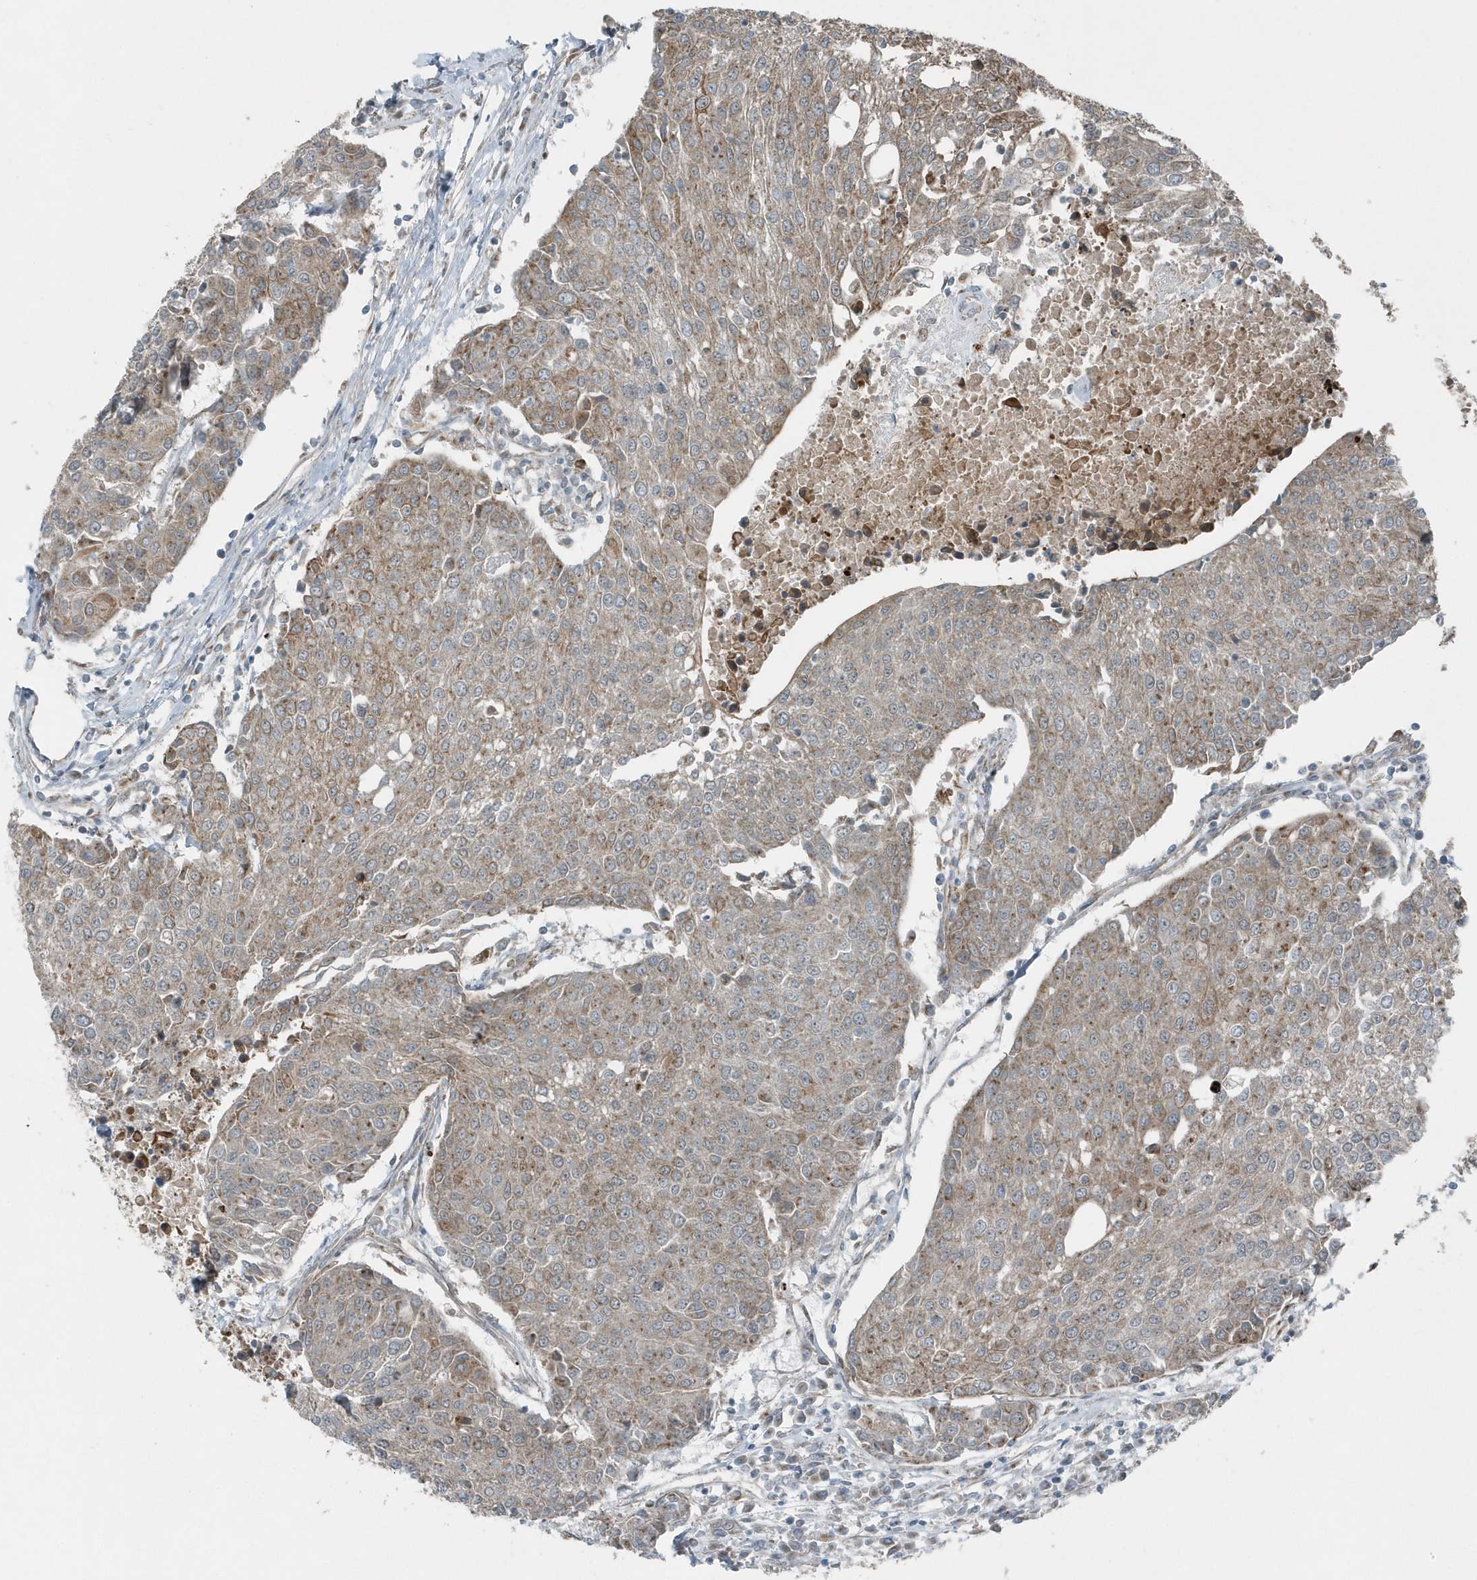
{"staining": {"intensity": "weak", "quantity": ">75%", "location": "cytoplasmic/membranous"}, "tissue": "urothelial cancer", "cell_type": "Tumor cells", "image_type": "cancer", "snomed": [{"axis": "morphology", "description": "Urothelial carcinoma, High grade"}, {"axis": "topography", "description": "Urinary bladder"}], "caption": "Brown immunohistochemical staining in human urothelial carcinoma (high-grade) displays weak cytoplasmic/membranous staining in about >75% of tumor cells.", "gene": "GCC2", "patient": {"sex": "female", "age": 85}}